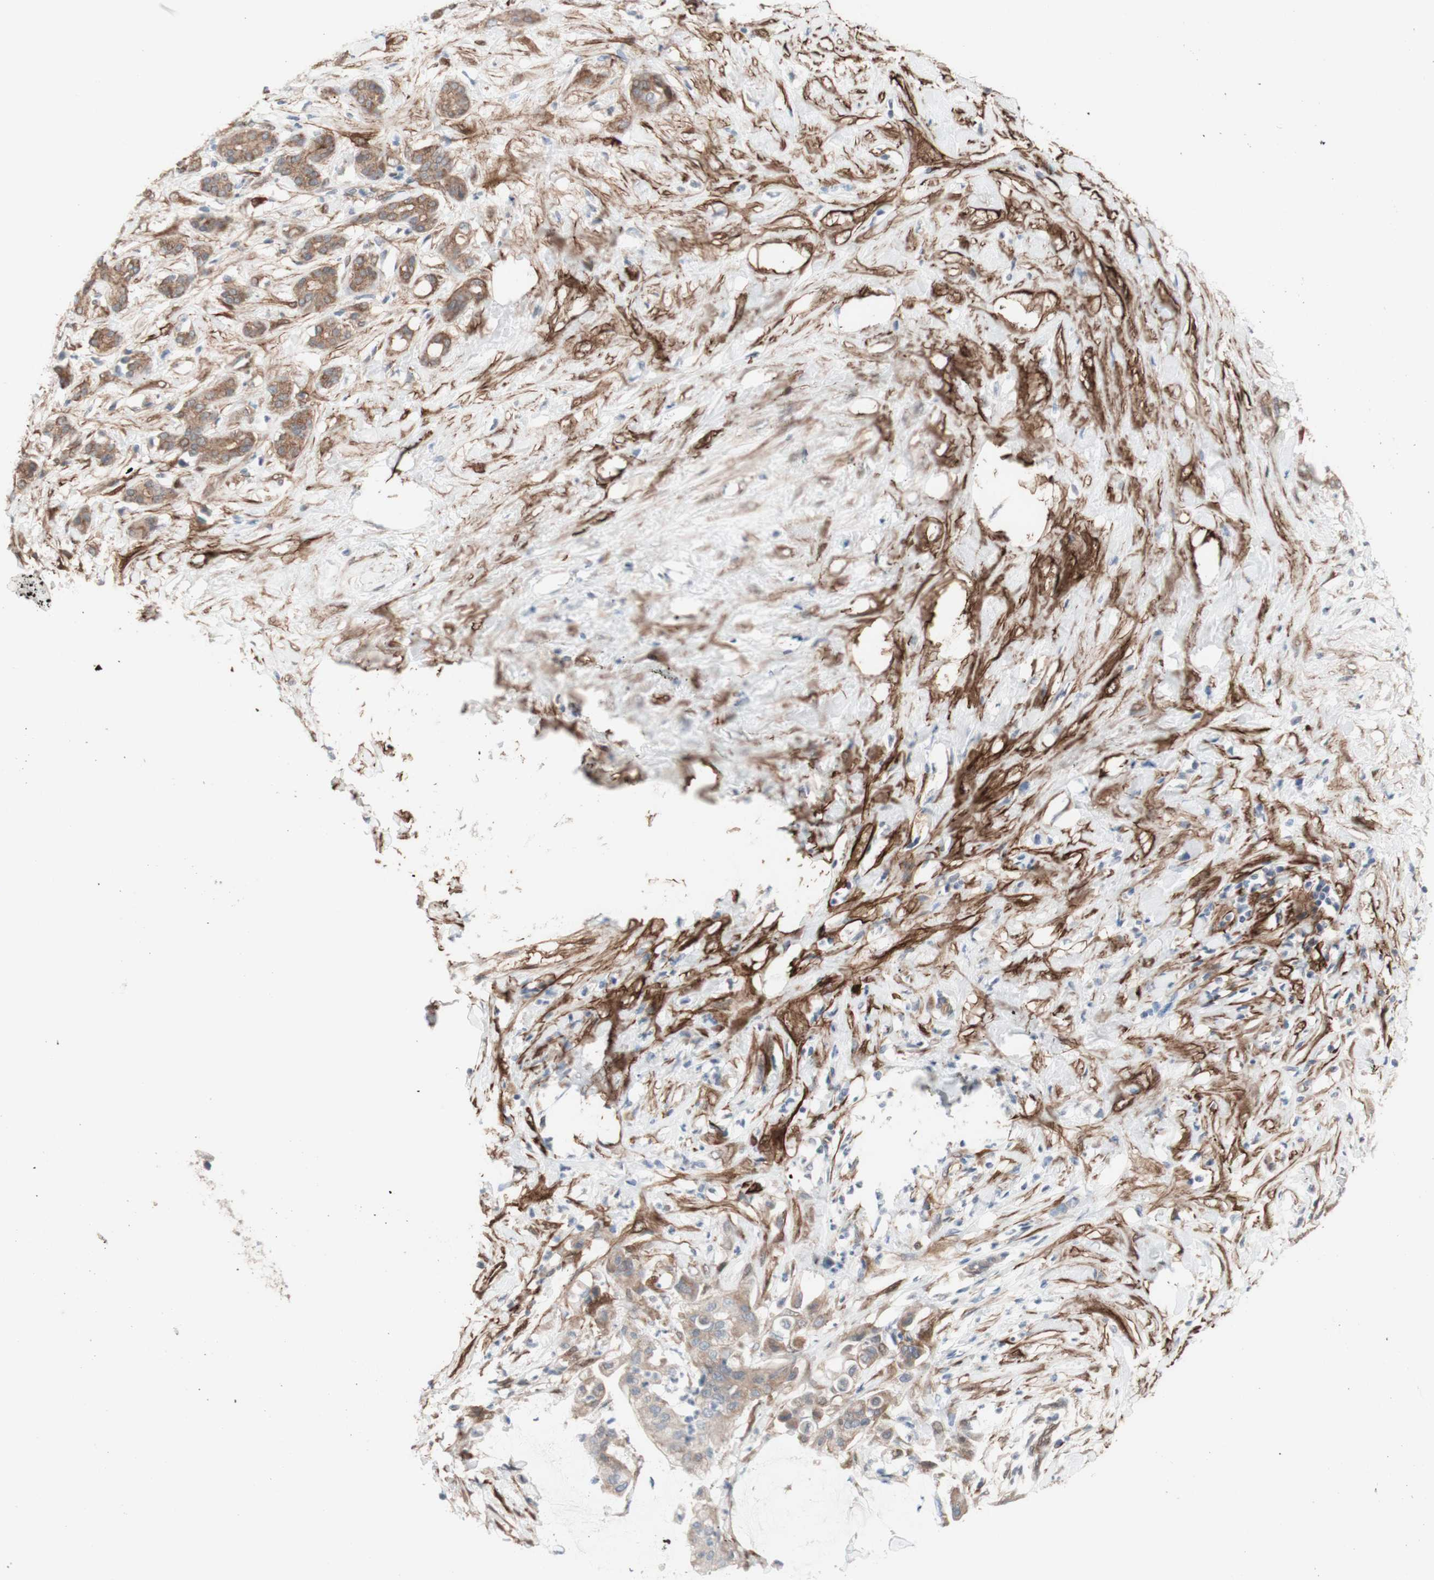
{"staining": {"intensity": "weak", "quantity": ">75%", "location": "cytoplasmic/membranous"}, "tissue": "pancreatic cancer", "cell_type": "Tumor cells", "image_type": "cancer", "snomed": [{"axis": "morphology", "description": "Adenocarcinoma, NOS"}, {"axis": "topography", "description": "Pancreas"}], "caption": "Immunohistochemistry (IHC) photomicrograph of neoplastic tissue: pancreatic adenocarcinoma stained using immunohistochemistry reveals low levels of weak protein expression localized specifically in the cytoplasmic/membranous of tumor cells, appearing as a cytoplasmic/membranous brown color.", "gene": "CNN3", "patient": {"sex": "male", "age": 41}}